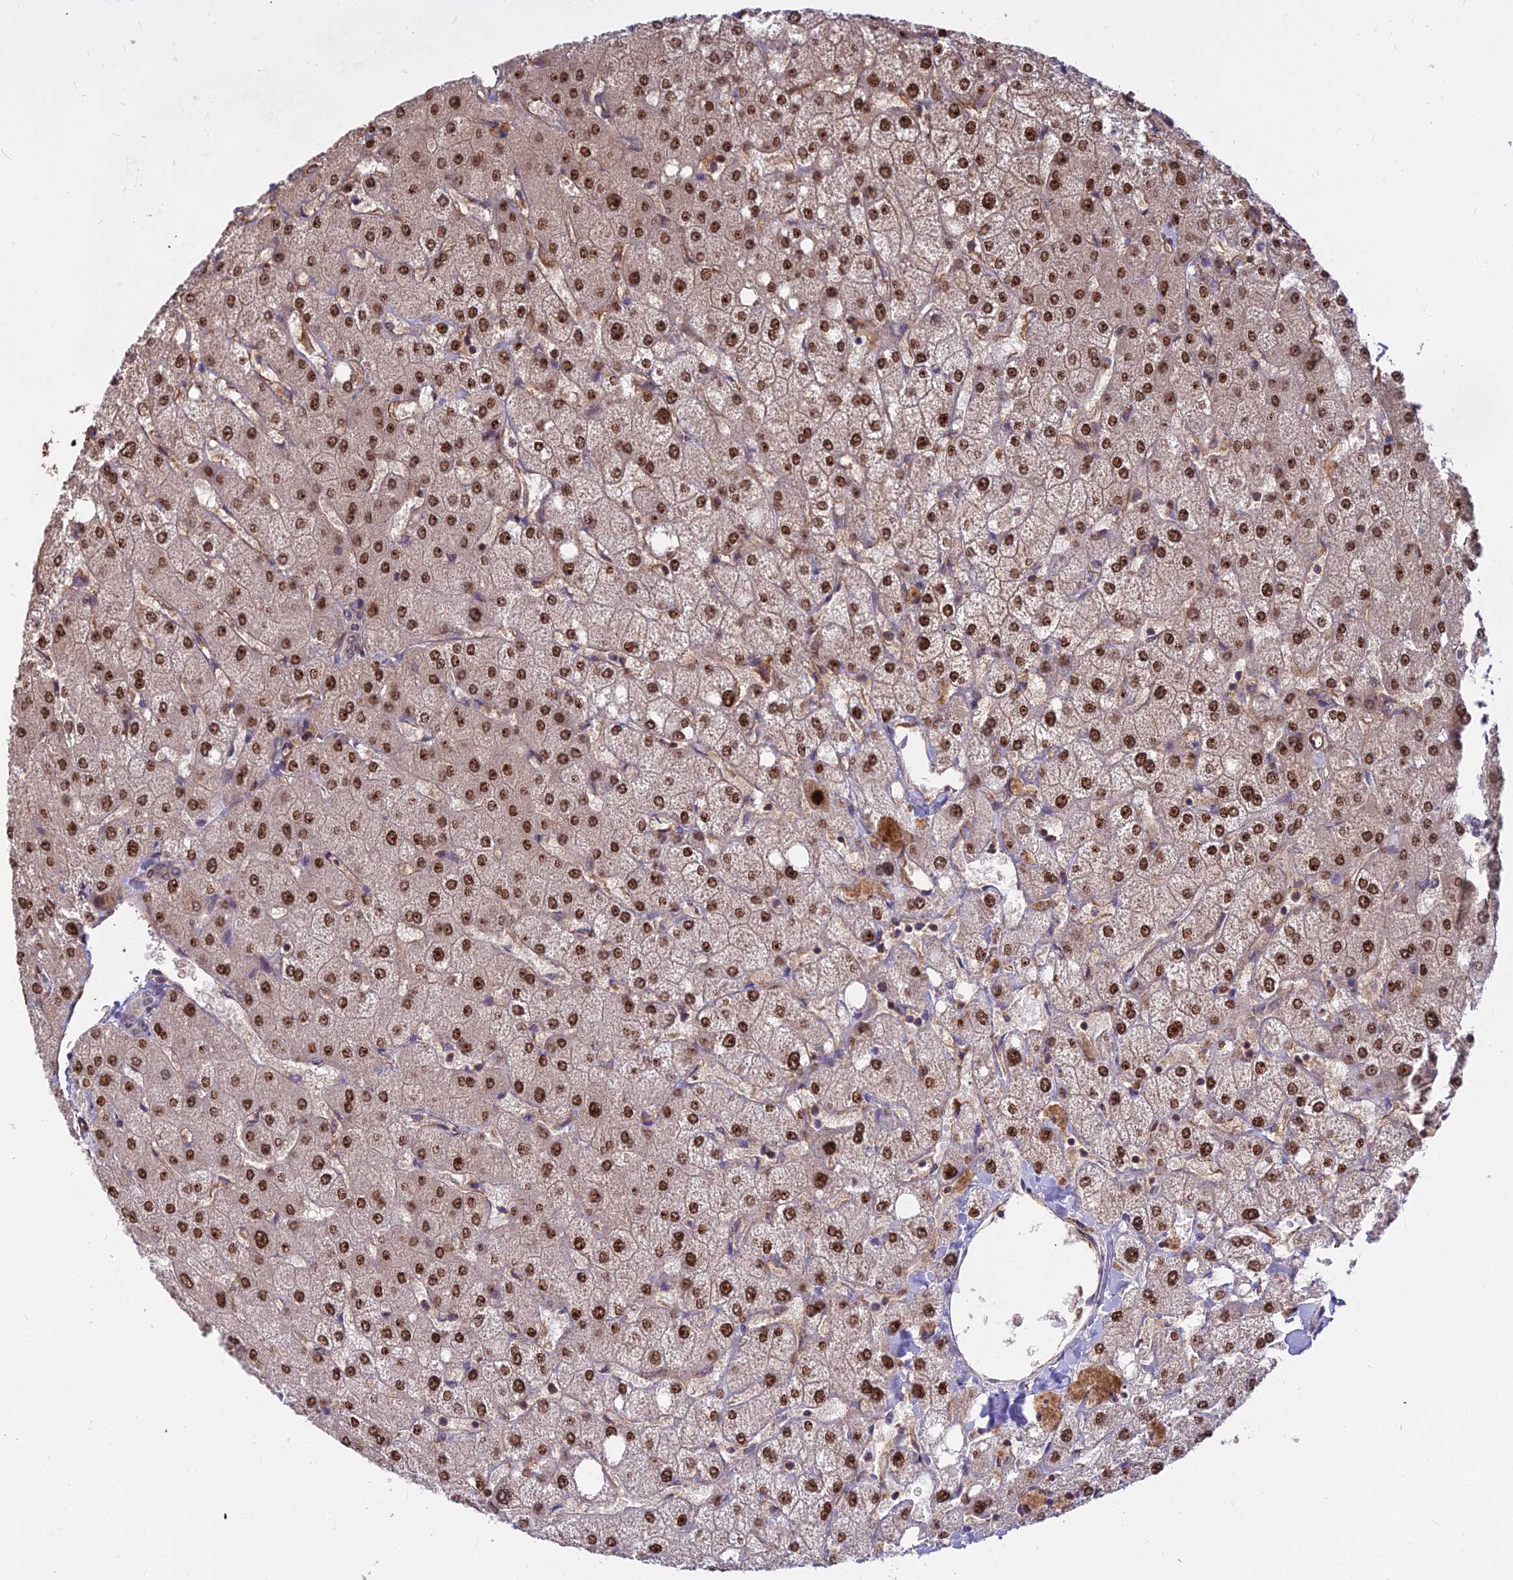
{"staining": {"intensity": "negative", "quantity": "none", "location": "none"}, "tissue": "liver", "cell_type": "Cholangiocytes", "image_type": "normal", "snomed": [{"axis": "morphology", "description": "Normal tissue, NOS"}, {"axis": "topography", "description": "Liver"}], "caption": "Cholangiocytes are negative for protein expression in unremarkable human liver.", "gene": "TCEA3", "patient": {"sex": "female", "age": 54}}